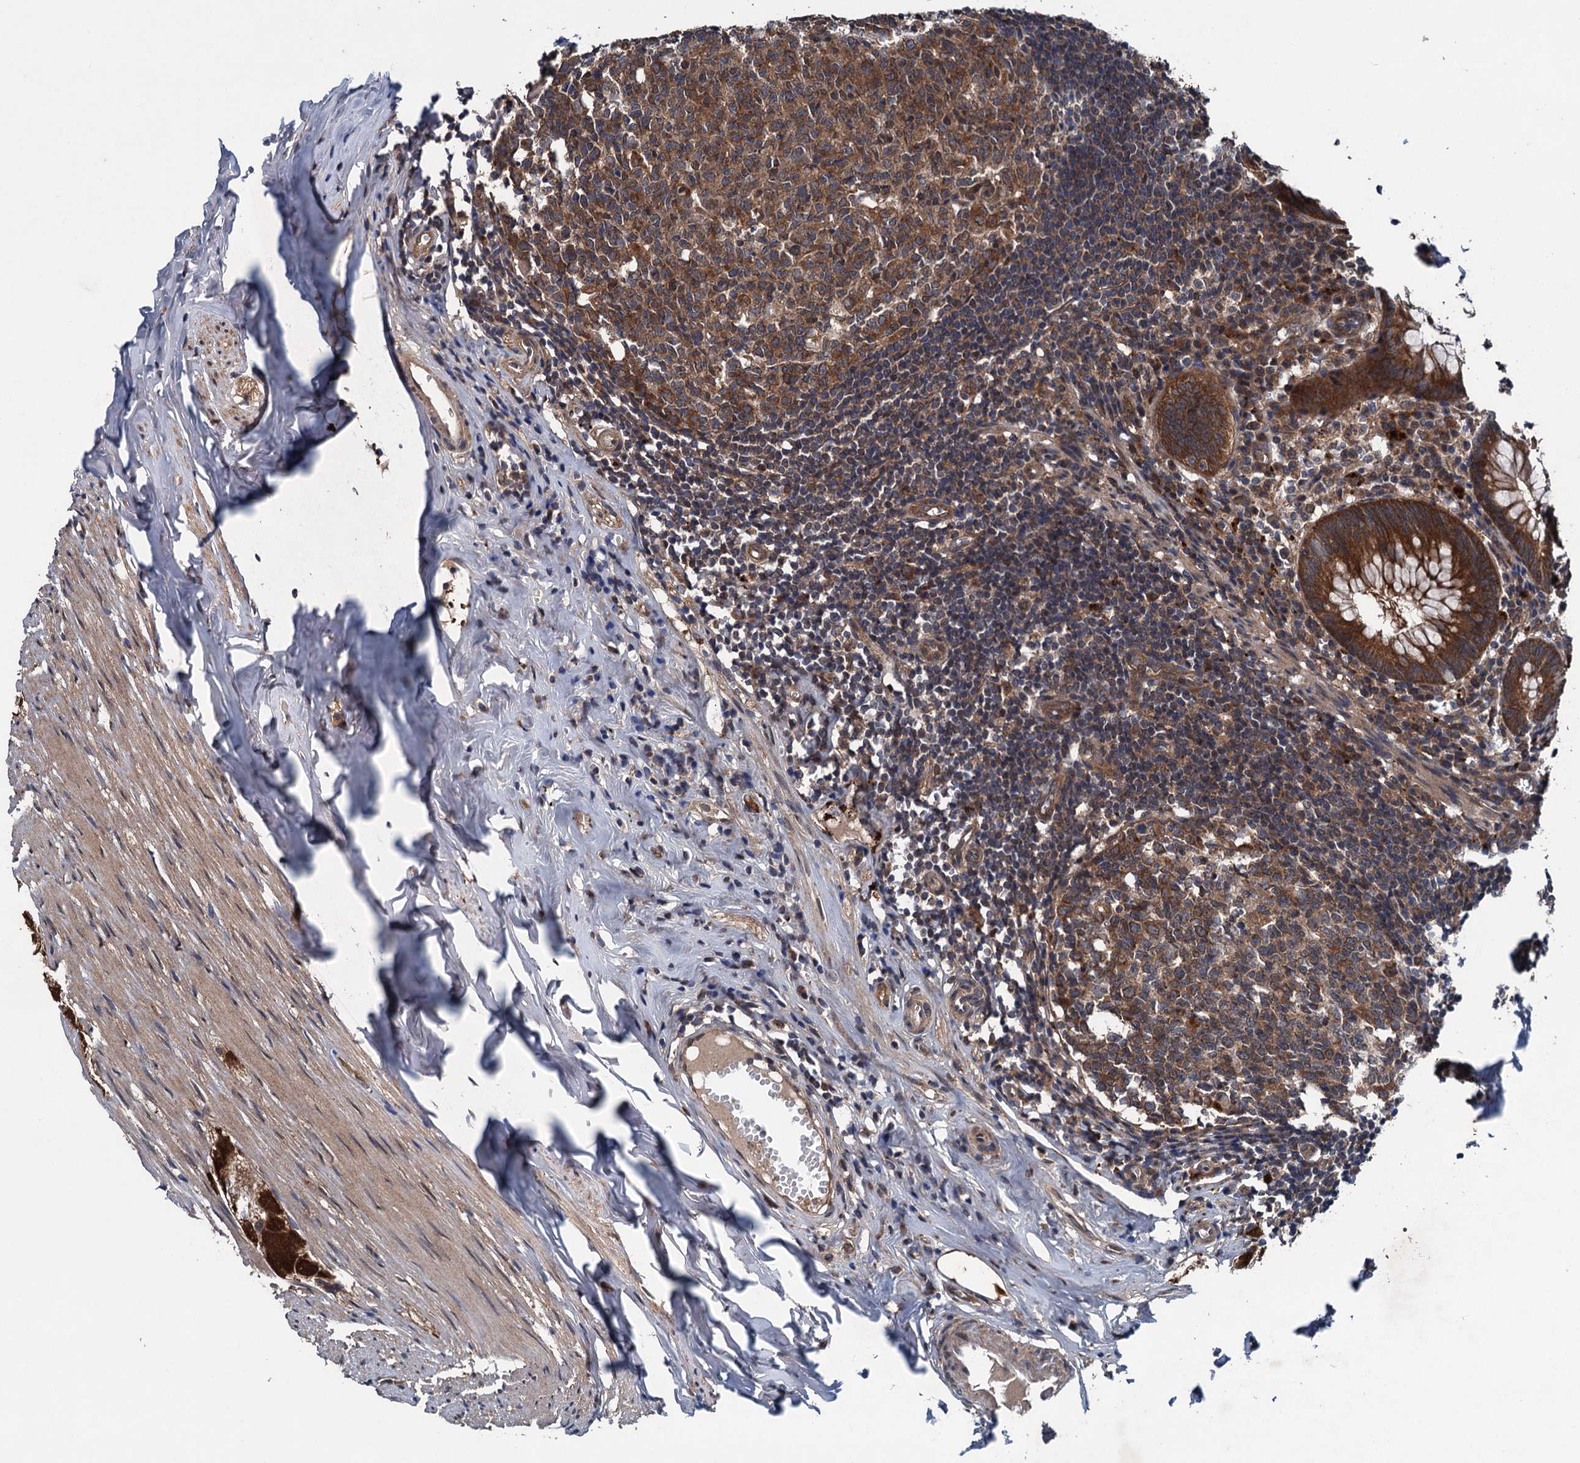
{"staining": {"intensity": "strong", "quantity": ">75%", "location": "cytoplasmic/membranous"}, "tissue": "appendix", "cell_type": "Glandular cells", "image_type": "normal", "snomed": [{"axis": "morphology", "description": "Normal tissue, NOS"}, {"axis": "topography", "description": "Appendix"}], "caption": "The image exhibits a brown stain indicating the presence of a protein in the cytoplasmic/membranous of glandular cells in appendix.", "gene": "BLTP3B", "patient": {"sex": "female", "age": 51}}